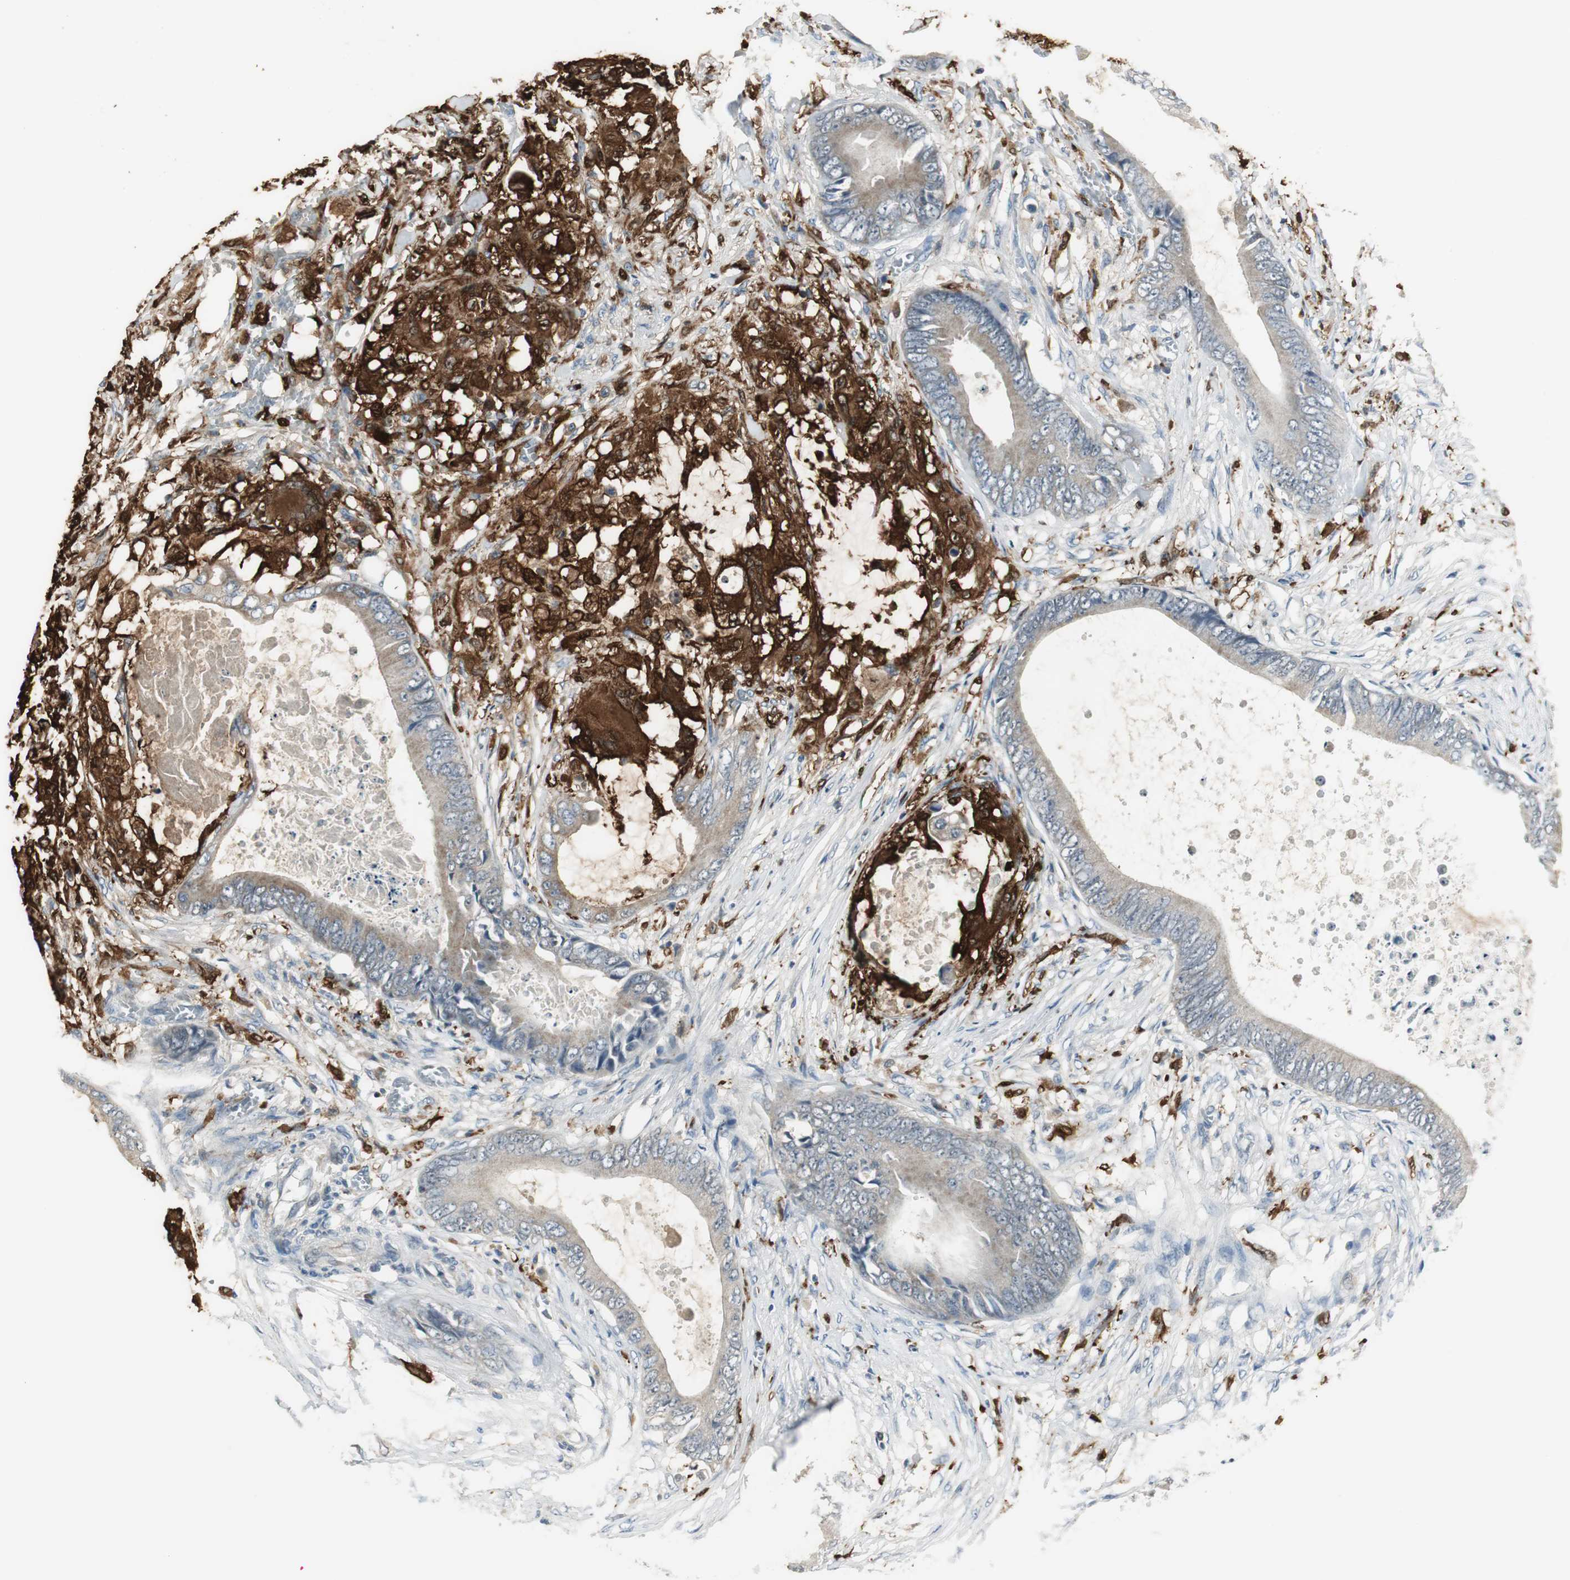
{"staining": {"intensity": "weak", "quantity": "25%-75%", "location": "cytoplasmic/membranous"}, "tissue": "colorectal cancer", "cell_type": "Tumor cells", "image_type": "cancer", "snomed": [{"axis": "morphology", "description": "Normal tissue, NOS"}, {"axis": "morphology", "description": "Adenocarcinoma, NOS"}, {"axis": "topography", "description": "Rectum"}, {"axis": "topography", "description": "Peripheral nerve tissue"}], "caption": "Colorectal adenocarcinoma stained for a protein displays weak cytoplasmic/membranous positivity in tumor cells. (Brightfield microscopy of DAB IHC at high magnification).", "gene": "MSTO1", "patient": {"sex": "female", "age": 77}}